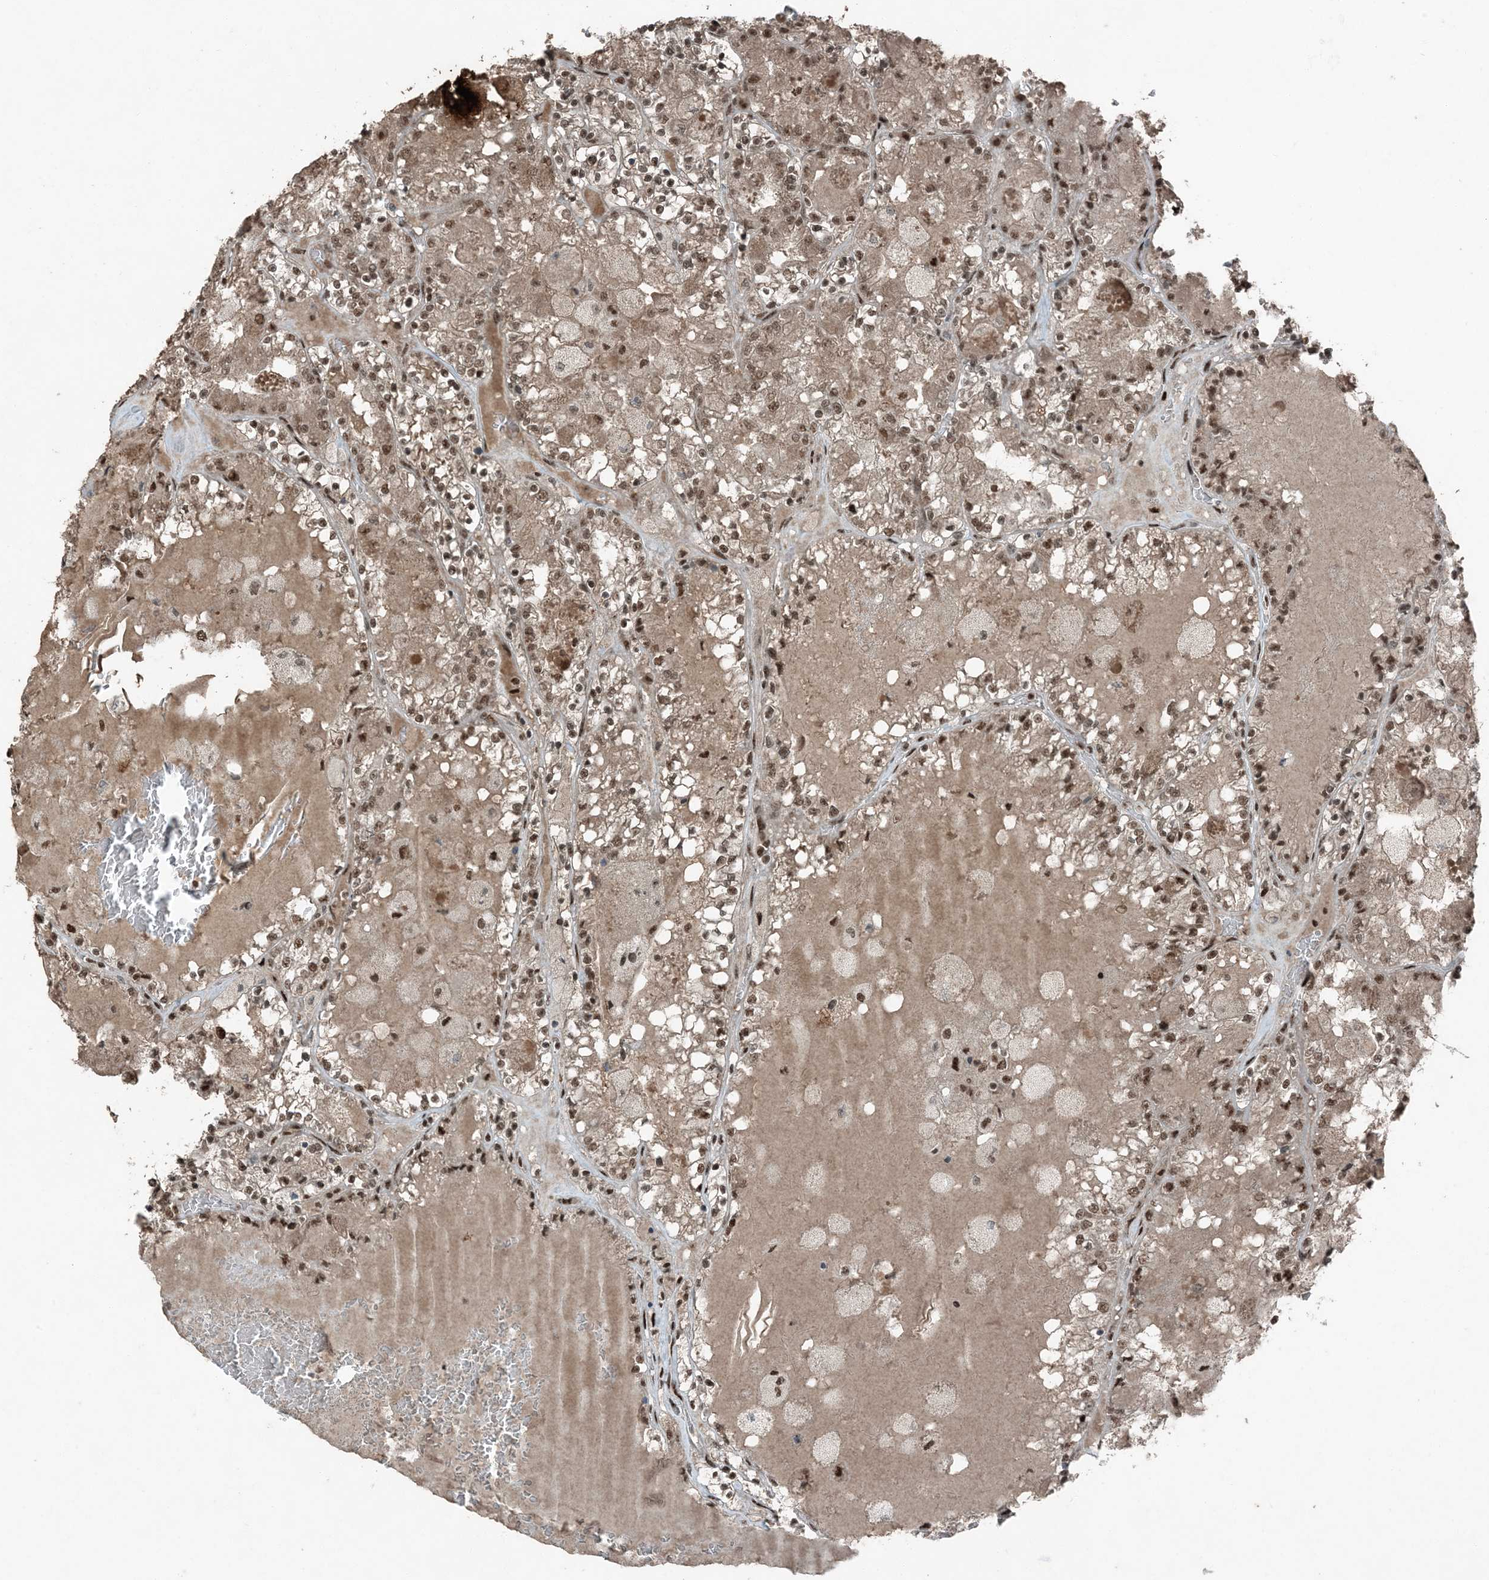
{"staining": {"intensity": "moderate", "quantity": ">75%", "location": "nuclear"}, "tissue": "renal cancer", "cell_type": "Tumor cells", "image_type": "cancer", "snomed": [{"axis": "morphology", "description": "Adenocarcinoma, NOS"}, {"axis": "topography", "description": "Kidney"}], "caption": "Immunohistochemistry of adenocarcinoma (renal) exhibits medium levels of moderate nuclear expression in about >75% of tumor cells.", "gene": "TADA2B", "patient": {"sex": "female", "age": 56}}